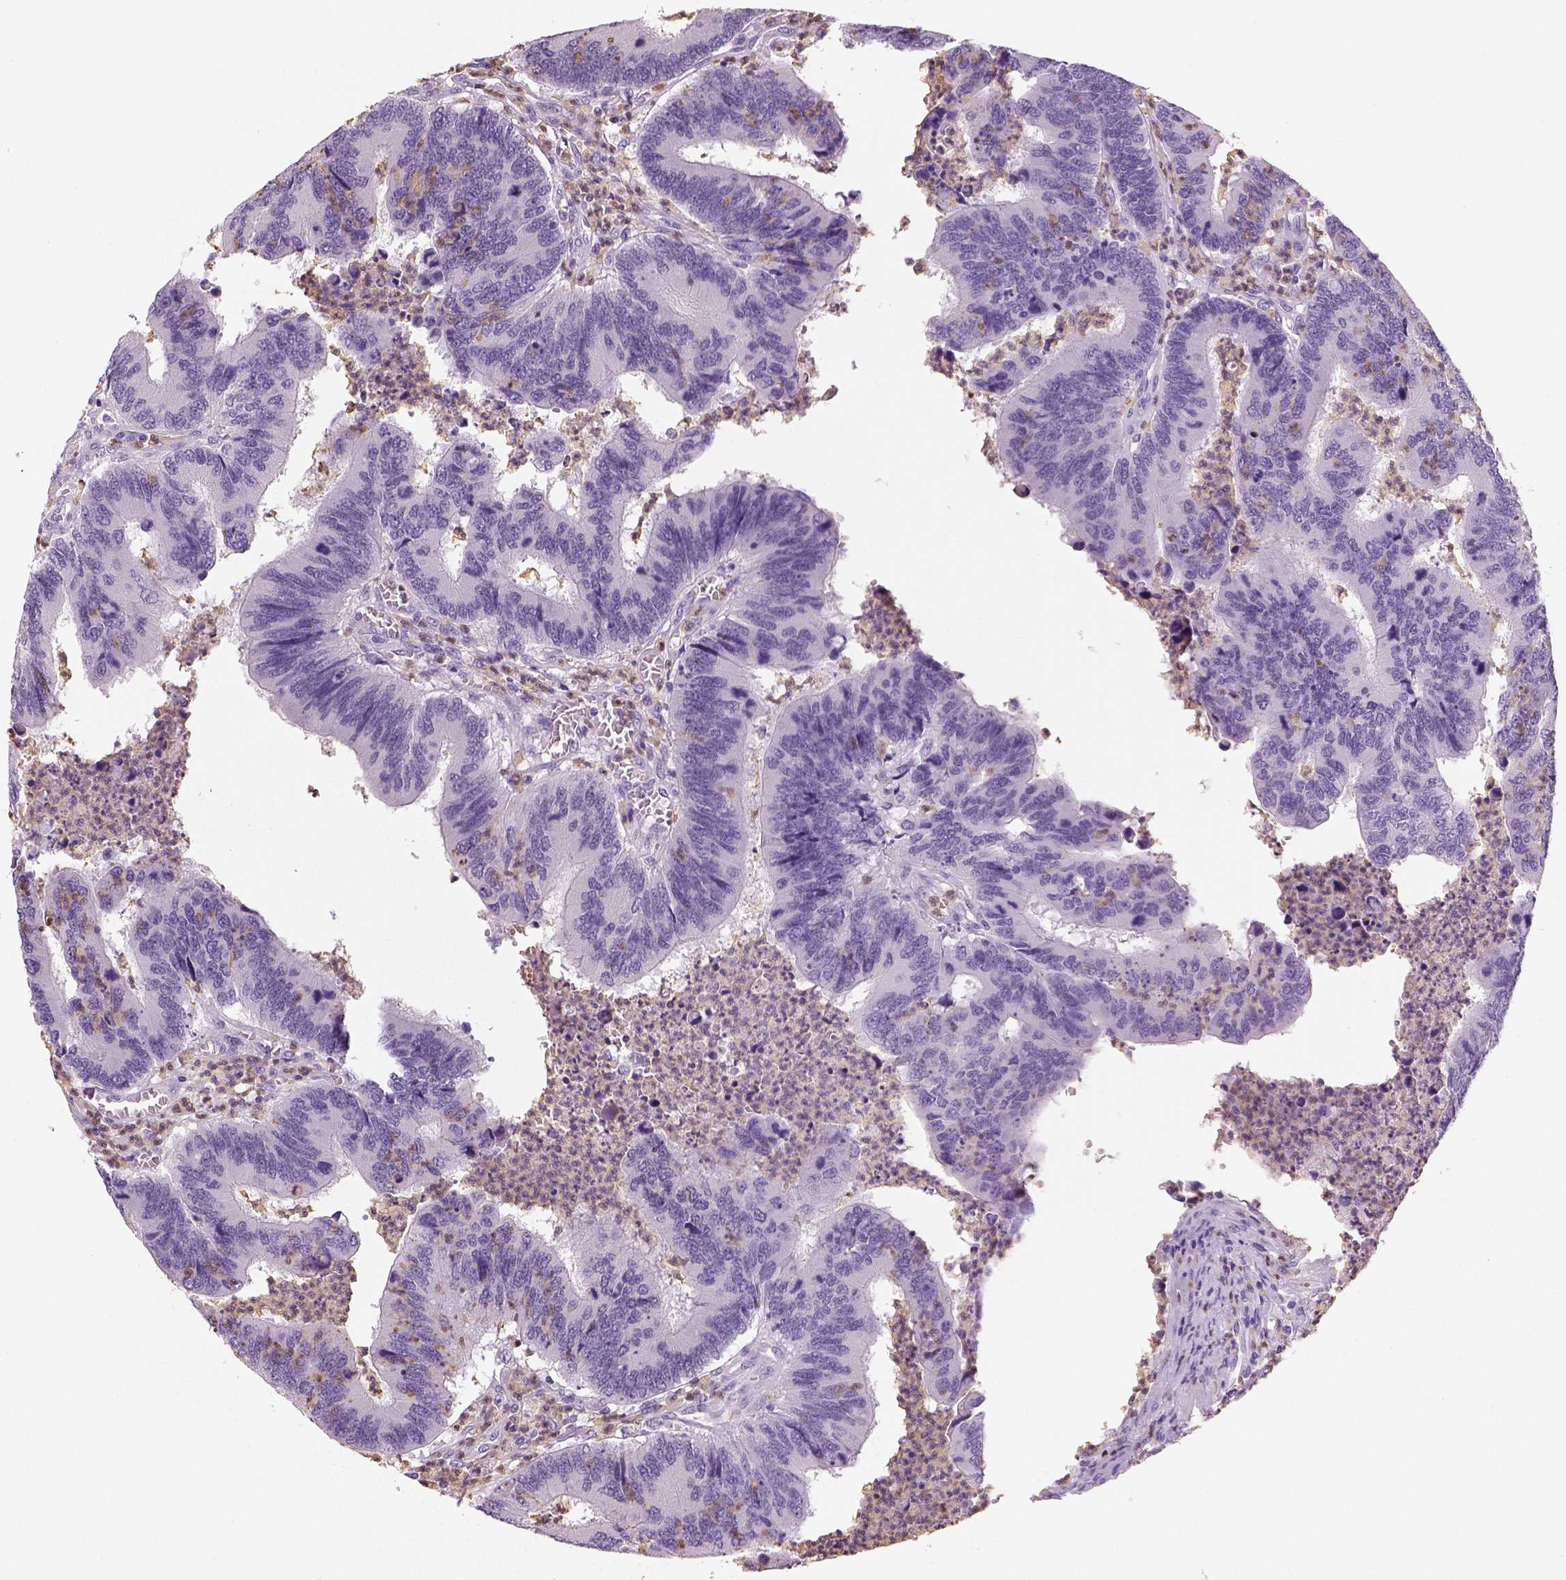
{"staining": {"intensity": "negative", "quantity": "none", "location": "none"}, "tissue": "colorectal cancer", "cell_type": "Tumor cells", "image_type": "cancer", "snomed": [{"axis": "morphology", "description": "Adenocarcinoma, NOS"}, {"axis": "topography", "description": "Colon"}], "caption": "The micrograph shows no staining of tumor cells in colorectal cancer (adenocarcinoma).", "gene": "NECAB2", "patient": {"sex": "female", "age": 67}}